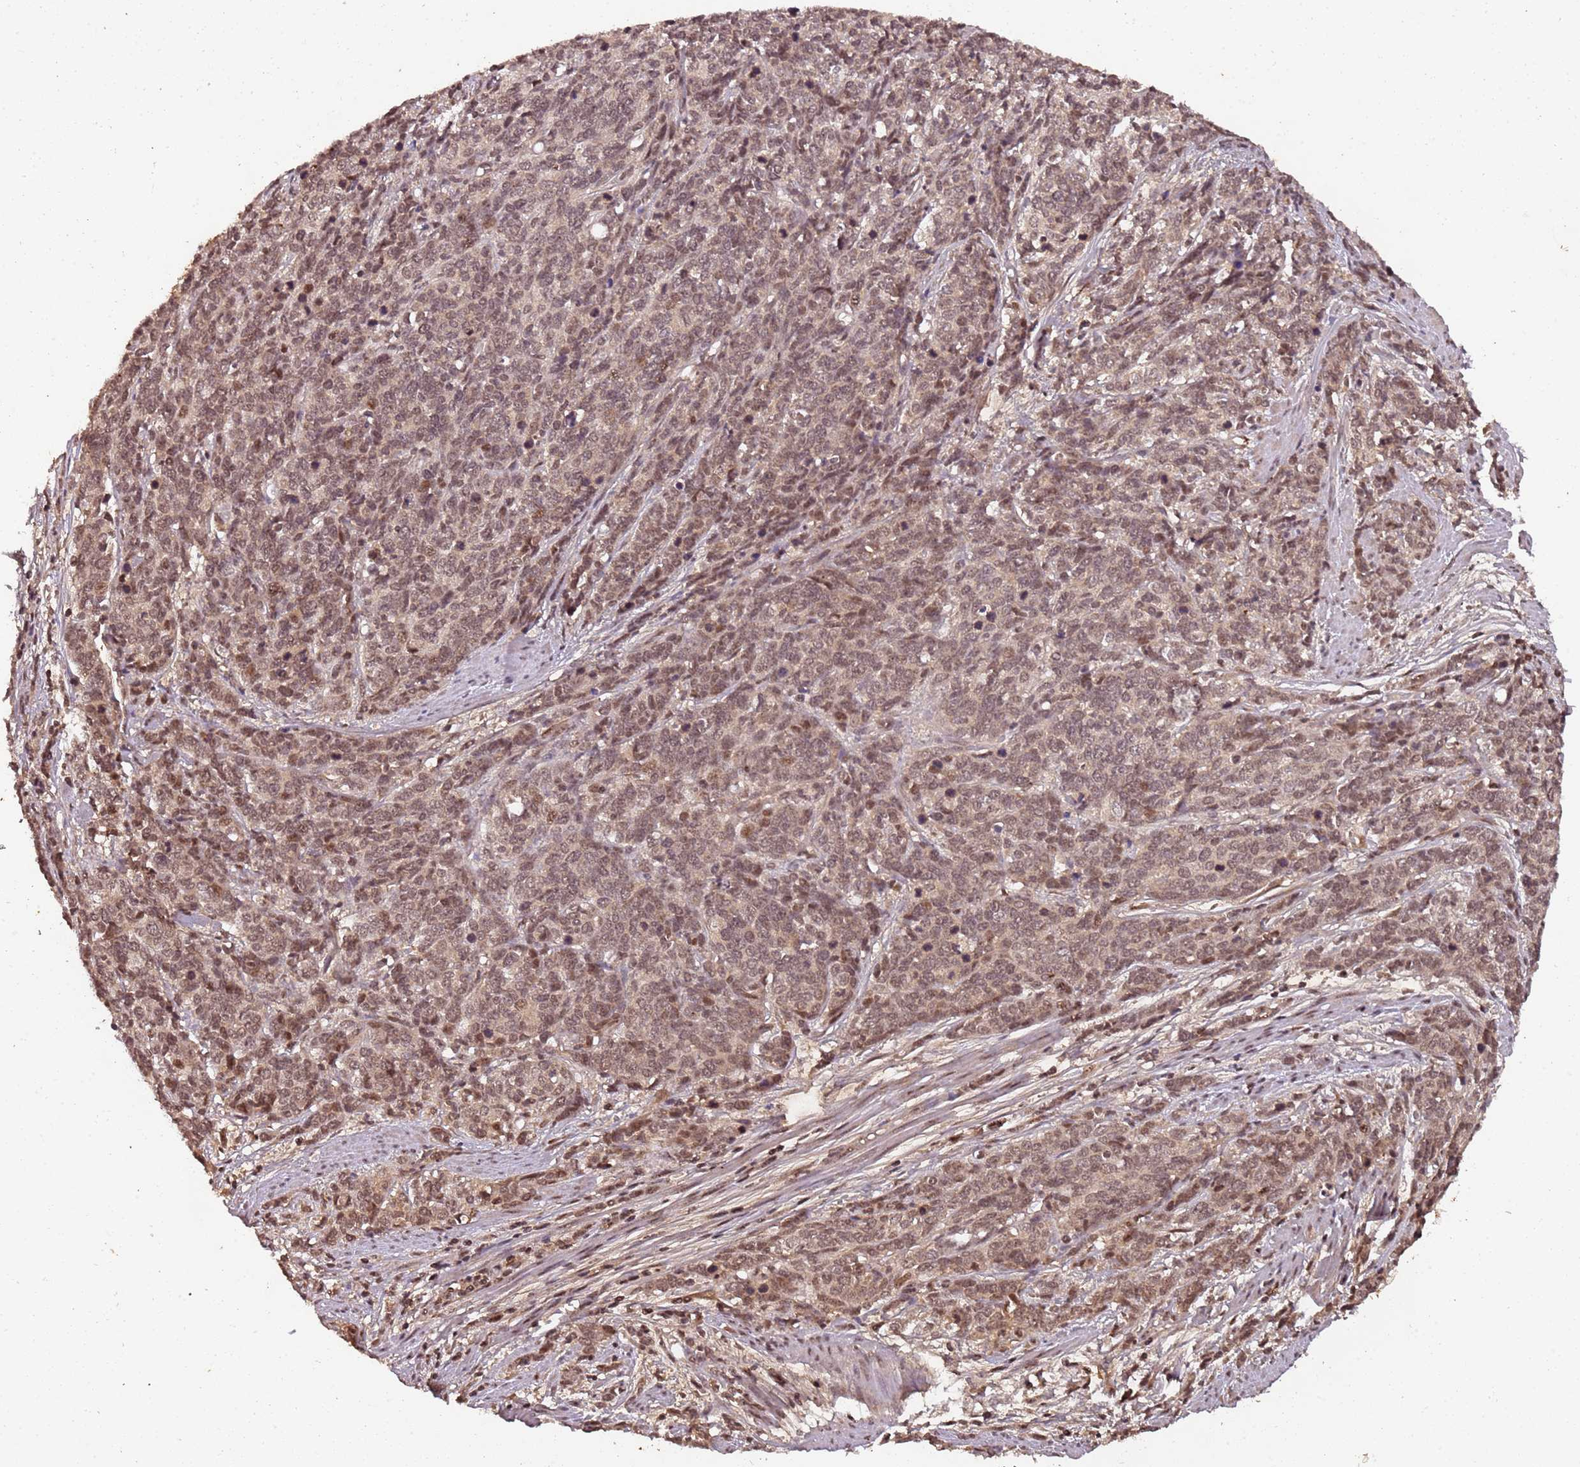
{"staining": {"intensity": "moderate", "quantity": ">75%", "location": "nuclear"}, "tissue": "cervical cancer", "cell_type": "Tumor cells", "image_type": "cancer", "snomed": [{"axis": "morphology", "description": "Squamous cell carcinoma, NOS"}, {"axis": "topography", "description": "Cervix"}], "caption": "IHC of human cervical cancer (squamous cell carcinoma) exhibits medium levels of moderate nuclear expression in approximately >75% of tumor cells. The staining was performed using DAB, with brown indicating positive protein expression. Nuclei are stained blue with hematoxylin.", "gene": "COL1A2", "patient": {"sex": "female", "age": 60}}